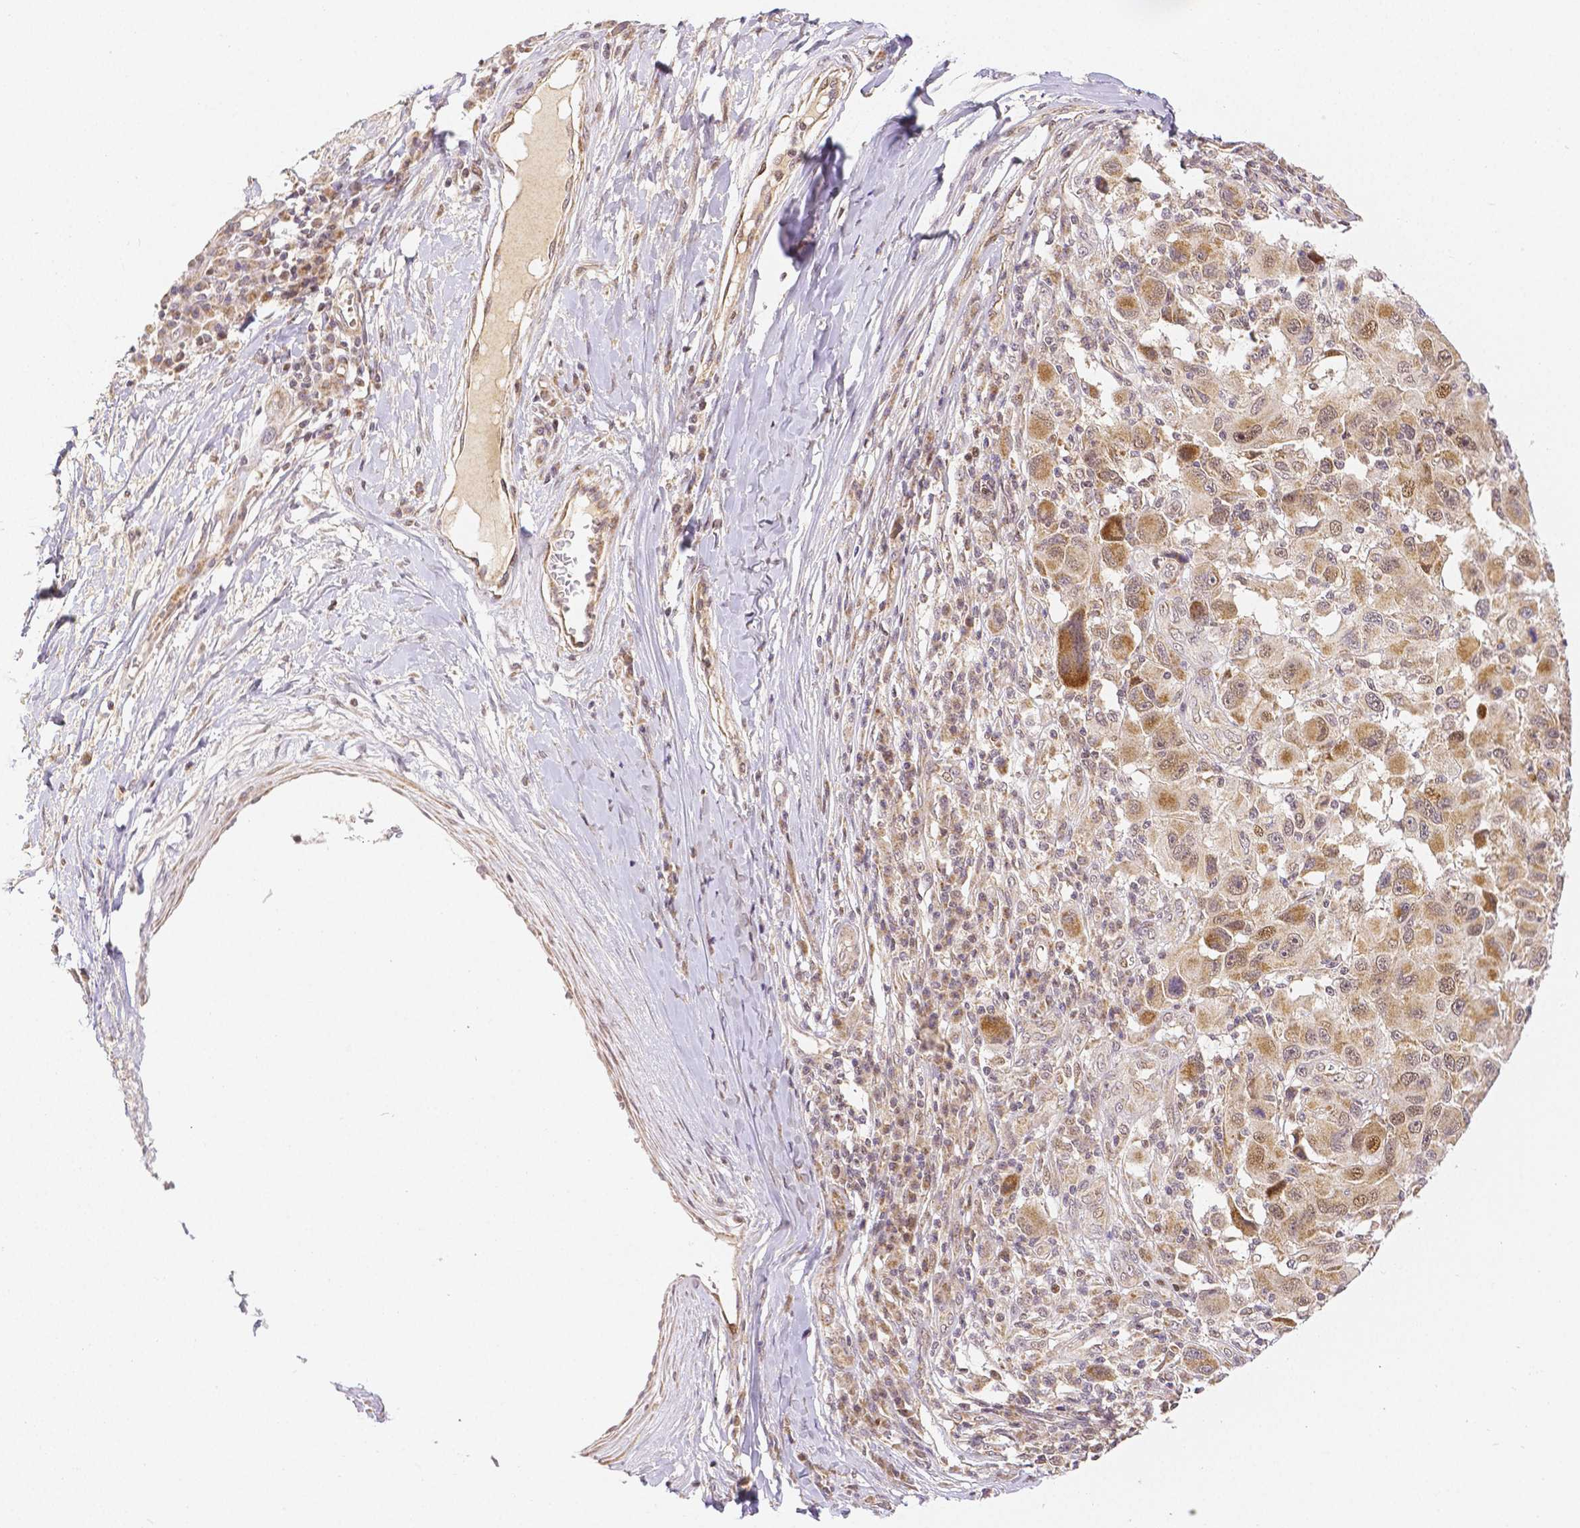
{"staining": {"intensity": "moderate", "quantity": ">75%", "location": "cytoplasmic/membranous,nuclear"}, "tissue": "melanoma", "cell_type": "Tumor cells", "image_type": "cancer", "snomed": [{"axis": "morphology", "description": "Malignant melanoma, NOS"}, {"axis": "topography", "description": "Skin"}], "caption": "Protein staining reveals moderate cytoplasmic/membranous and nuclear positivity in approximately >75% of tumor cells in malignant melanoma.", "gene": "RHOT1", "patient": {"sex": "male", "age": 53}}